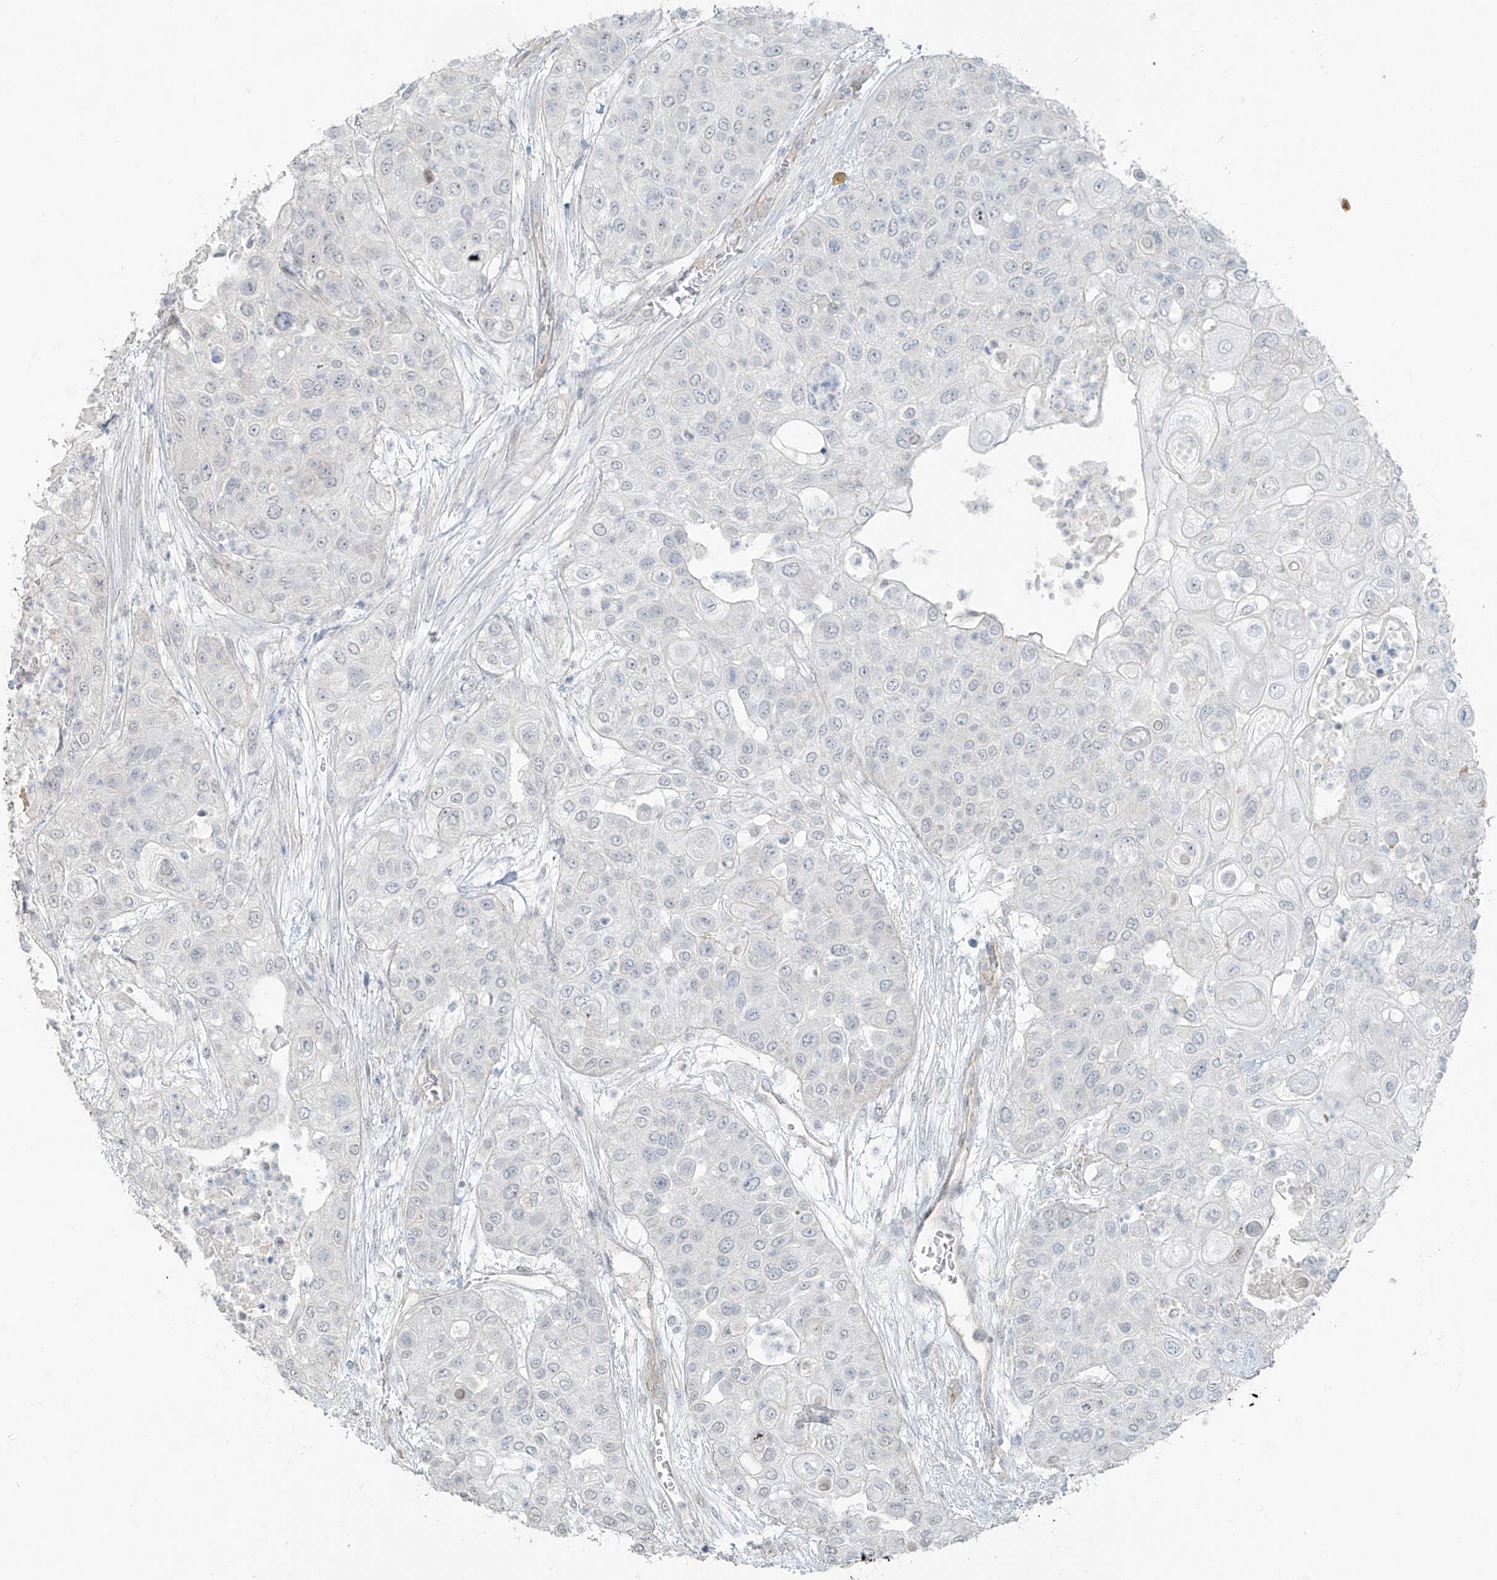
{"staining": {"intensity": "negative", "quantity": "none", "location": "none"}, "tissue": "urothelial cancer", "cell_type": "Tumor cells", "image_type": "cancer", "snomed": [{"axis": "morphology", "description": "Urothelial carcinoma, High grade"}, {"axis": "topography", "description": "Urinary bladder"}], "caption": "This micrograph is of high-grade urothelial carcinoma stained with immunohistochemistry (IHC) to label a protein in brown with the nuclei are counter-stained blue. There is no positivity in tumor cells.", "gene": "TUBE1", "patient": {"sex": "female", "age": 79}}